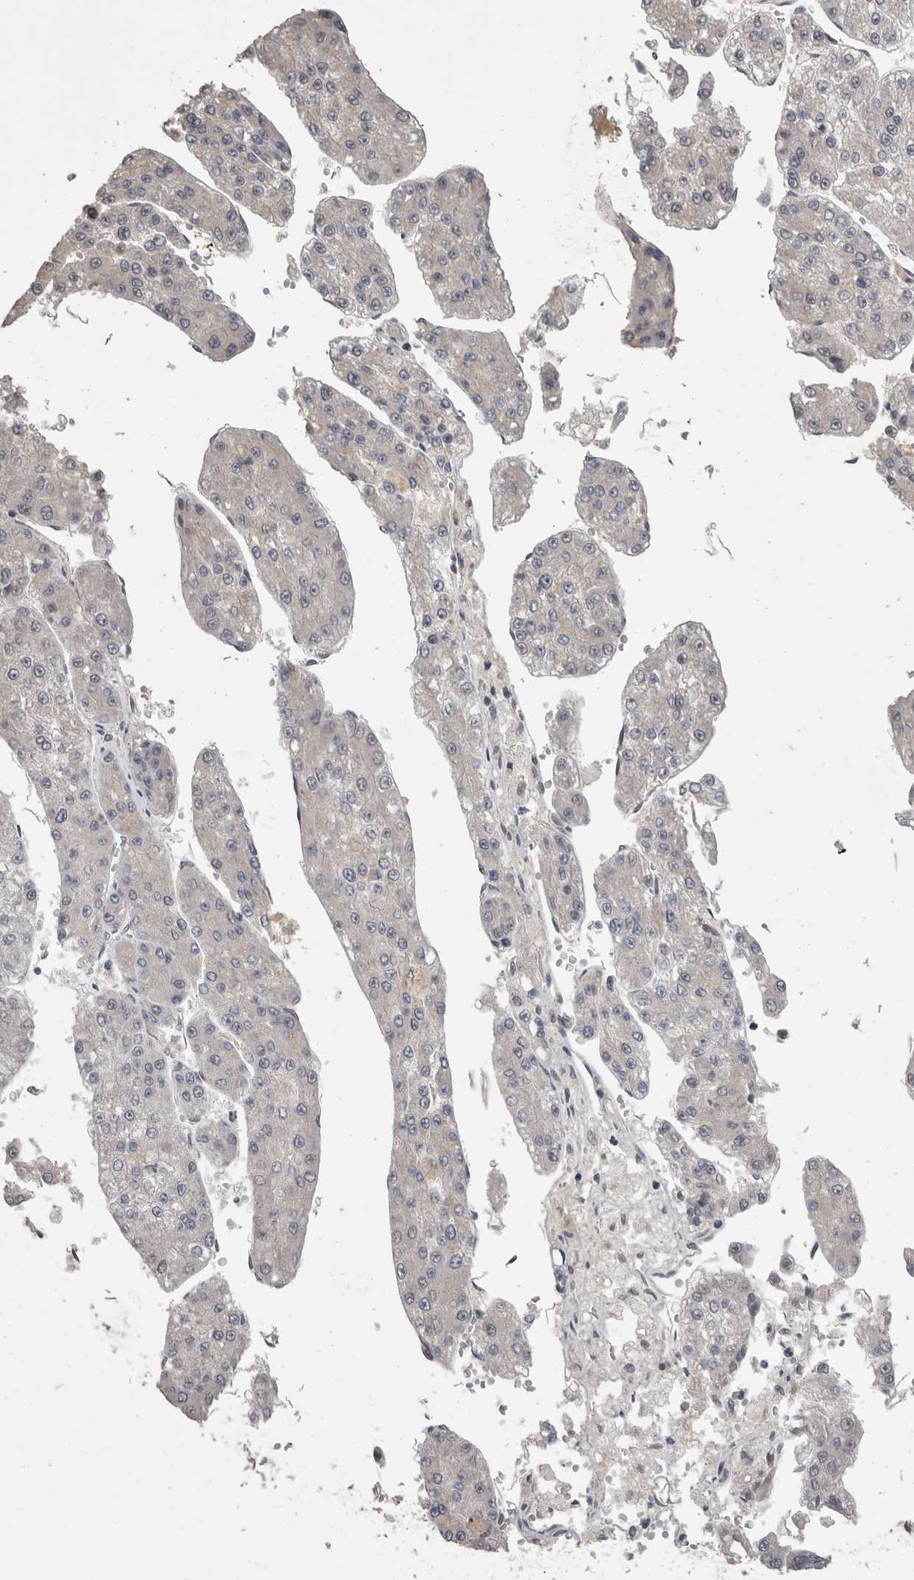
{"staining": {"intensity": "negative", "quantity": "none", "location": "none"}, "tissue": "liver cancer", "cell_type": "Tumor cells", "image_type": "cancer", "snomed": [{"axis": "morphology", "description": "Carcinoma, Hepatocellular, NOS"}, {"axis": "topography", "description": "Liver"}], "caption": "Liver cancer was stained to show a protein in brown. There is no significant staining in tumor cells.", "gene": "DDX17", "patient": {"sex": "female", "age": 73}}